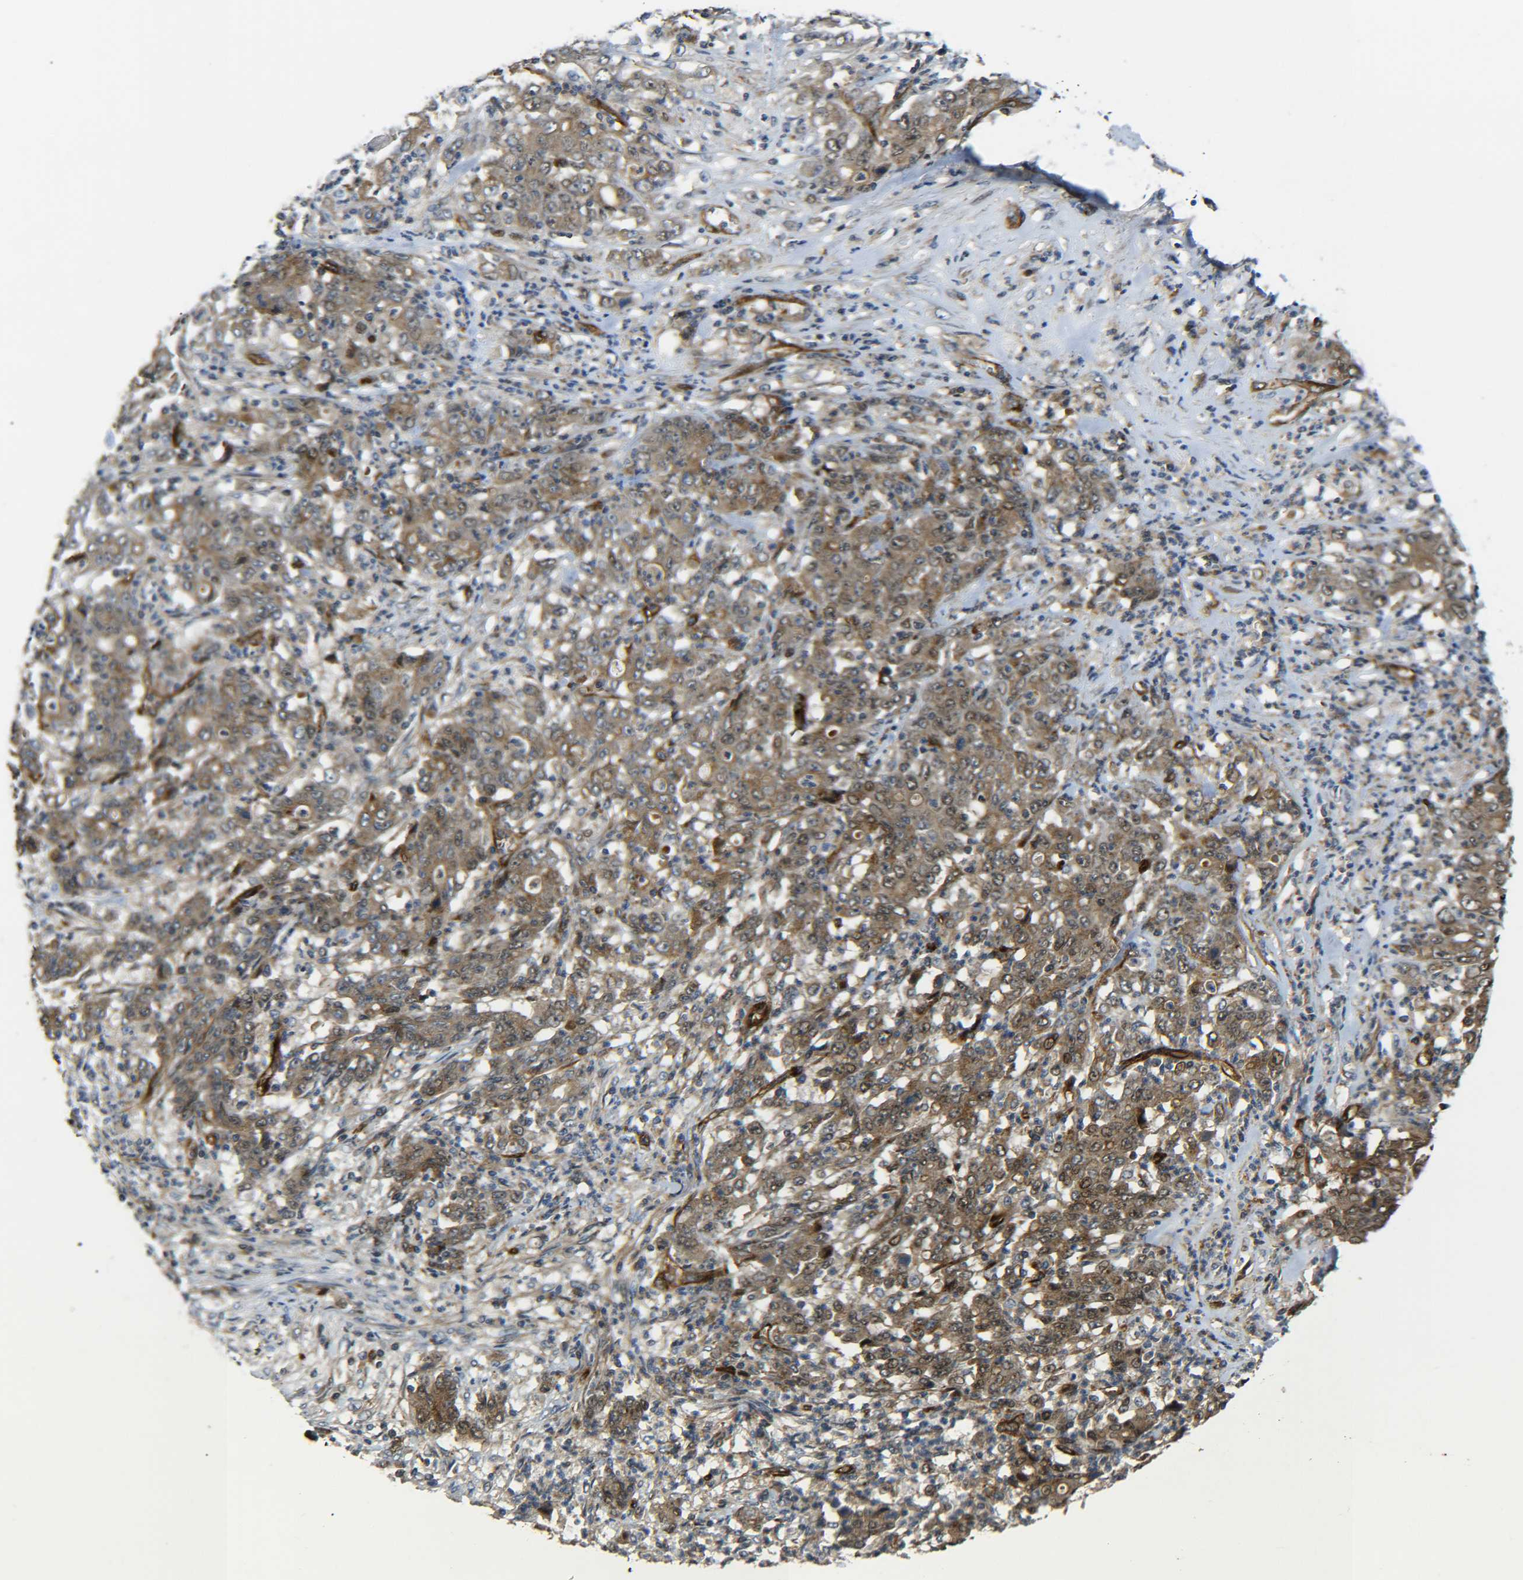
{"staining": {"intensity": "moderate", "quantity": ">75%", "location": "cytoplasmic/membranous"}, "tissue": "stomach cancer", "cell_type": "Tumor cells", "image_type": "cancer", "snomed": [{"axis": "morphology", "description": "Adenocarcinoma, NOS"}, {"axis": "topography", "description": "Stomach, lower"}], "caption": "A micrograph of stomach cancer (adenocarcinoma) stained for a protein exhibits moderate cytoplasmic/membranous brown staining in tumor cells. (DAB (3,3'-diaminobenzidine) = brown stain, brightfield microscopy at high magnification).", "gene": "ECE1", "patient": {"sex": "female", "age": 71}}